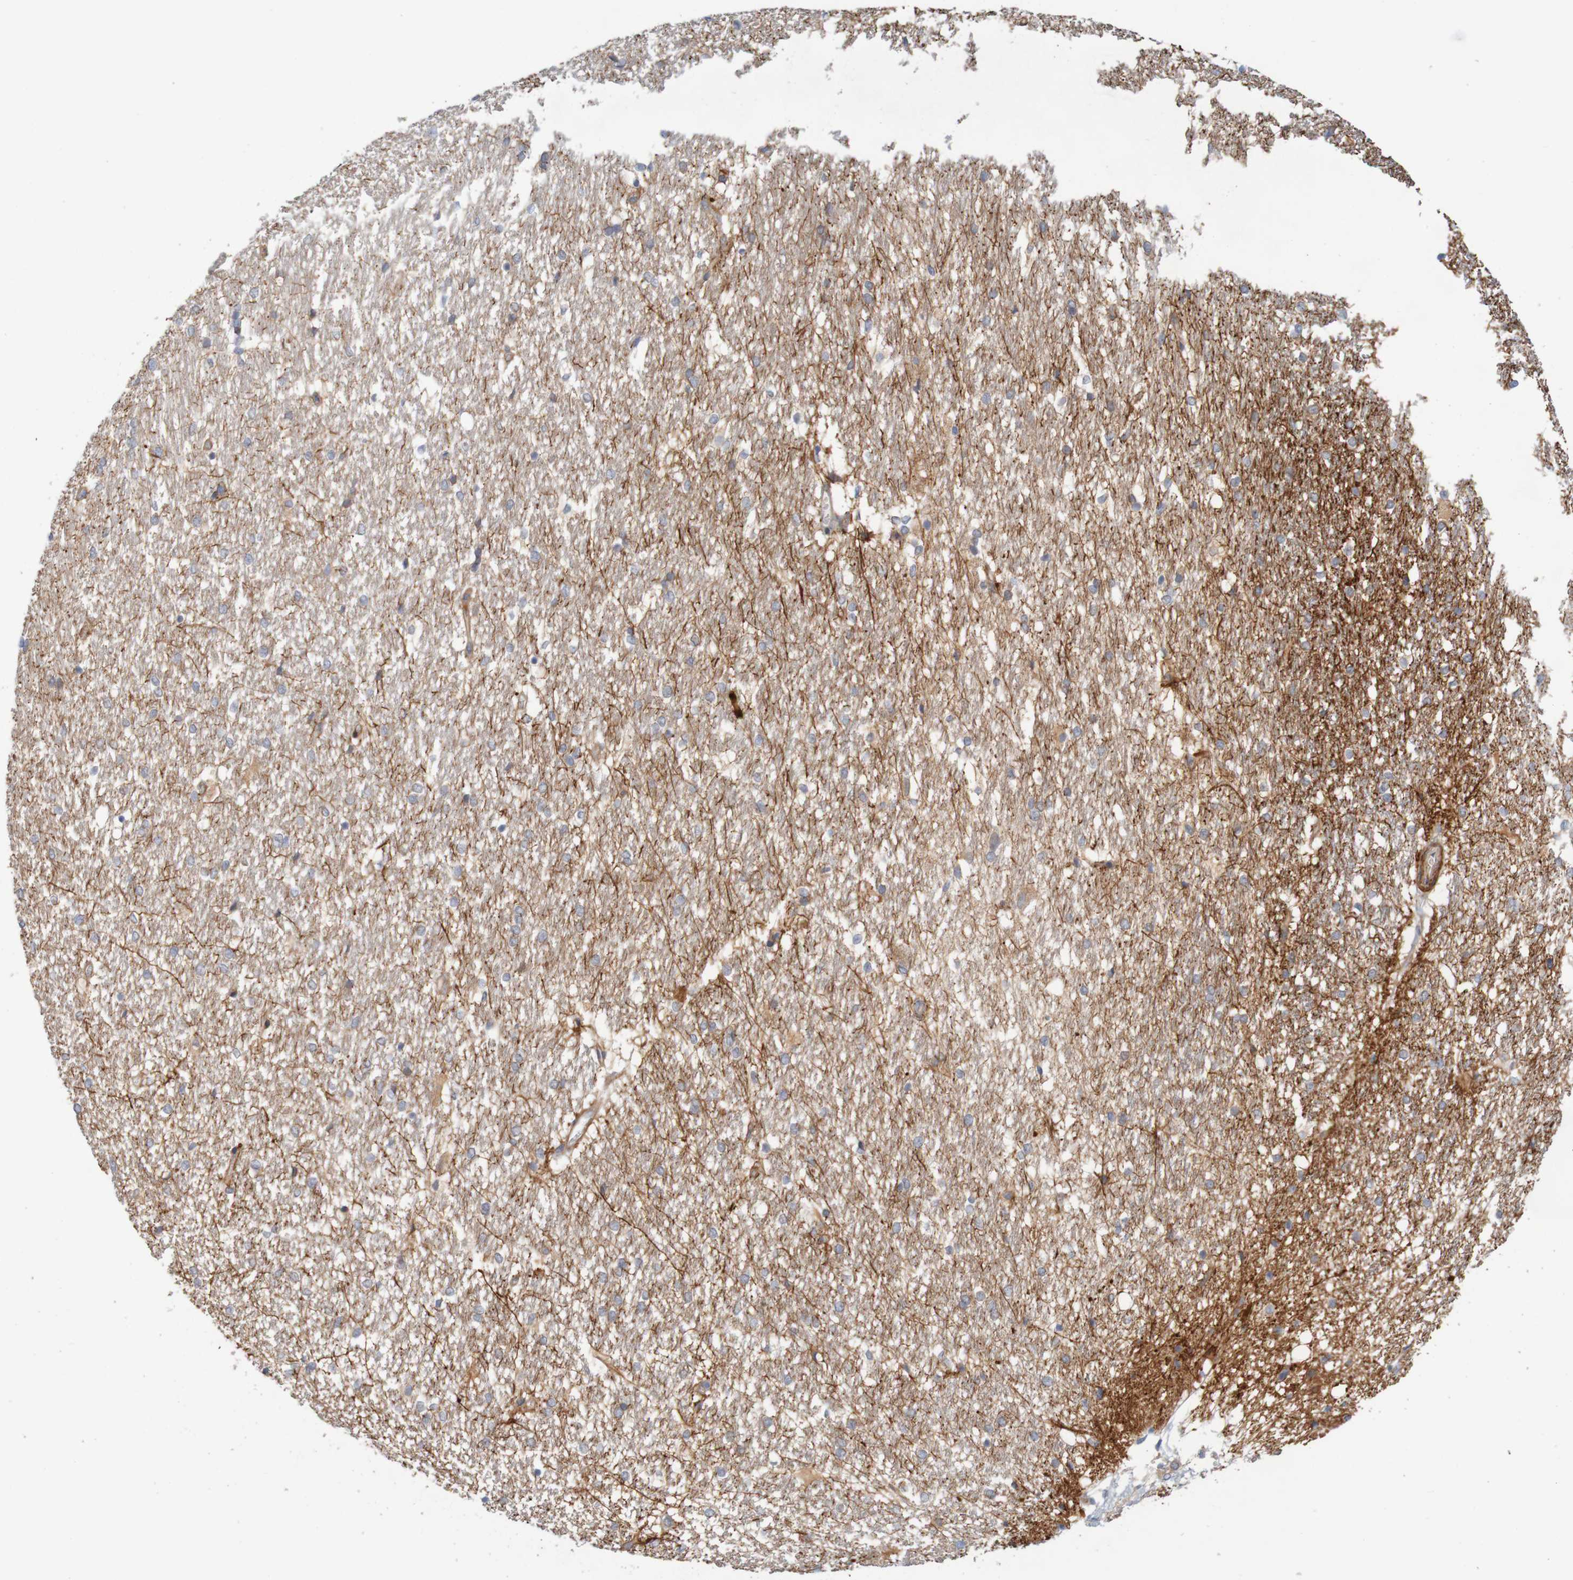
{"staining": {"intensity": "moderate", "quantity": "<25%", "location": "cytoplasmic/membranous"}, "tissue": "hippocampus", "cell_type": "Glial cells", "image_type": "normal", "snomed": [{"axis": "morphology", "description": "Normal tissue, NOS"}, {"axis": "topography", "description": "Hippocampus"}], "caption": "Protein analysis of unremarkable hippocampus displays moderate cytoplasmic/membranous expression in approximately <25% of glial cells. The staining was performed using DAB (3,3'-diaminobenzidine) to visualize the protein expression in brown, while the nuclei were stained in blue with hematoxylin (Magnification: 20x).", "gene": "KRT23", "patient": {"sex": "female", "age": 19}}